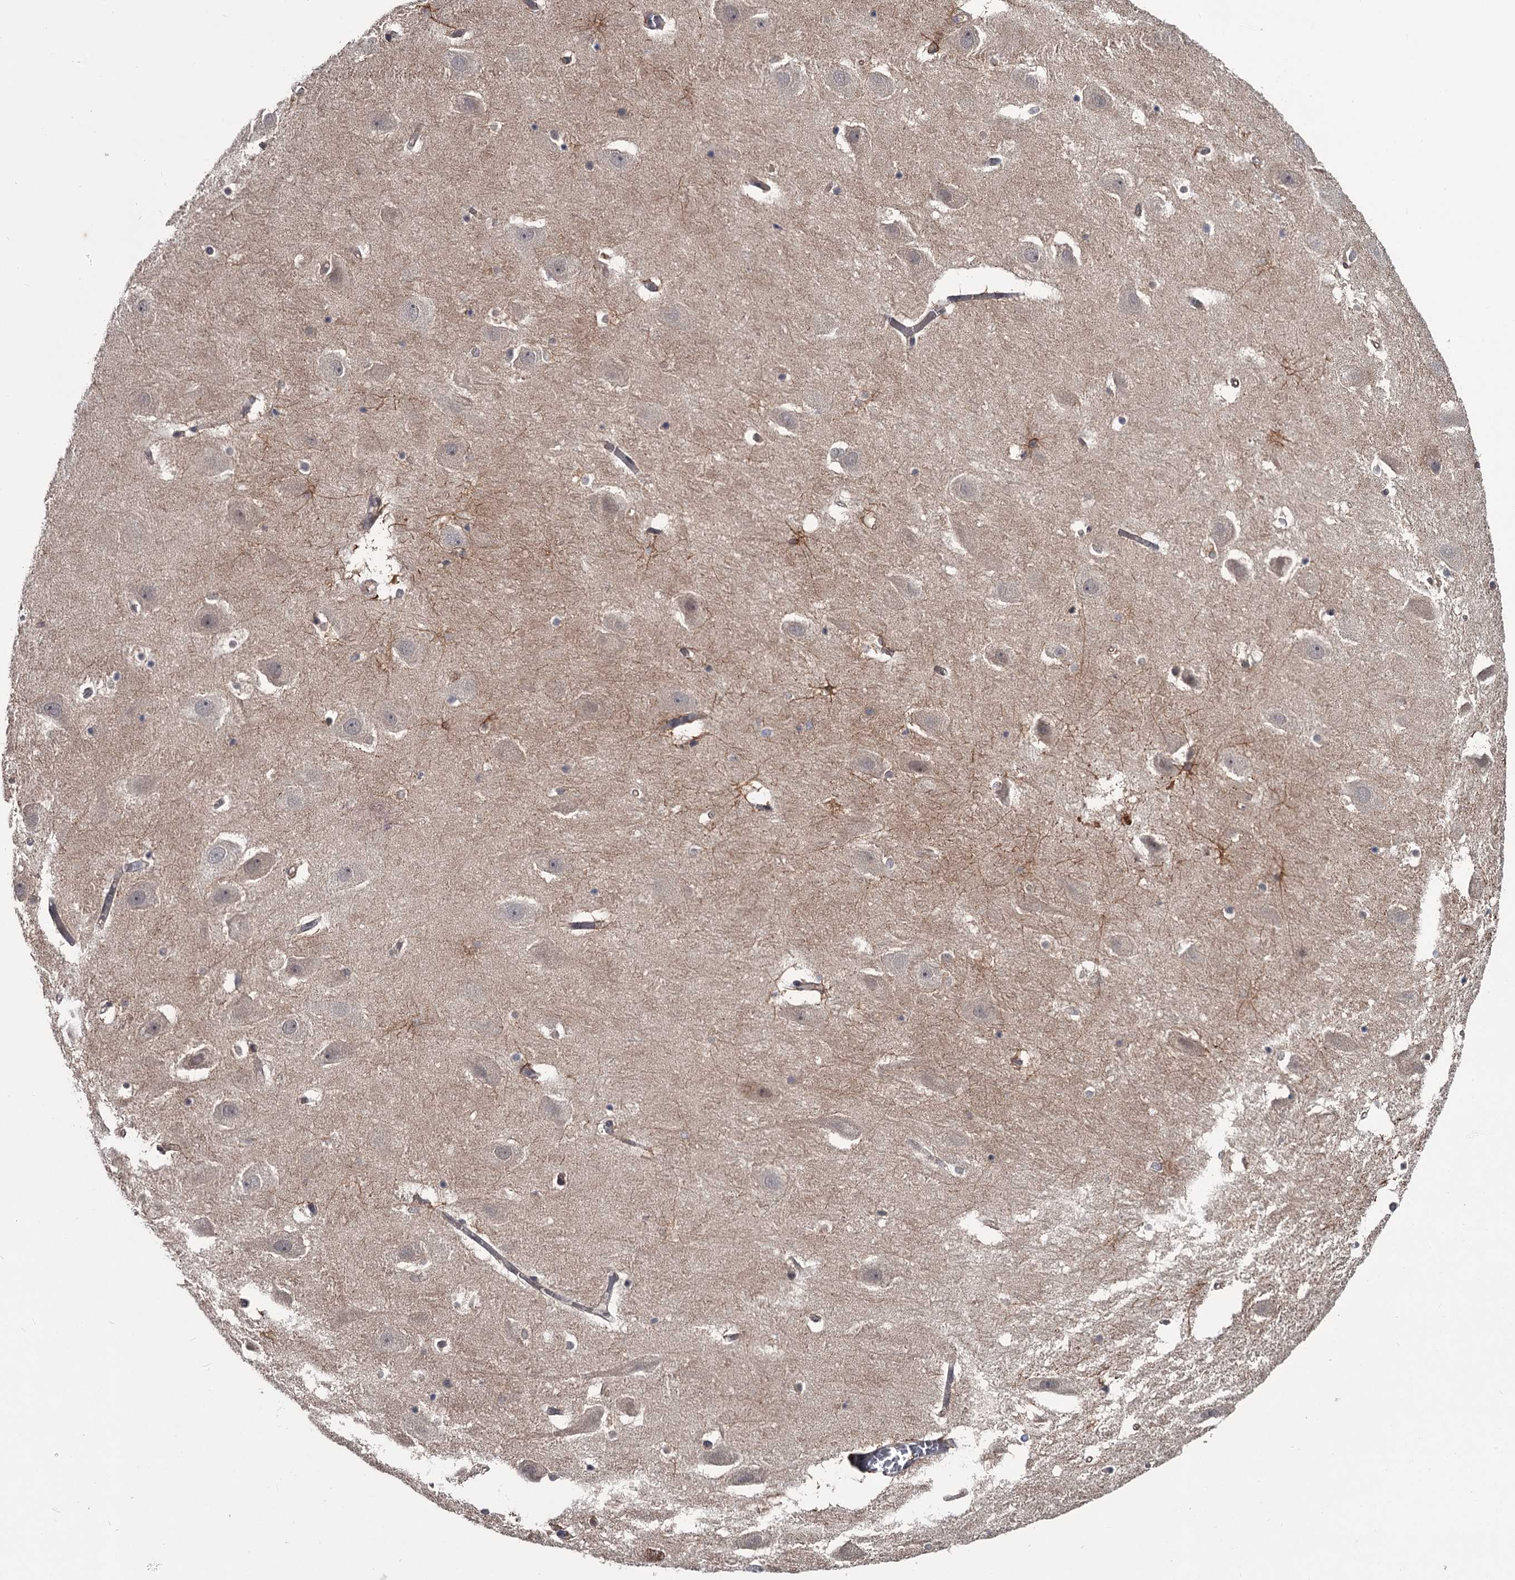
{"staining": {"intensity": "negative", "quantity": "none", "location": "none"}, "tissue": "hippocampus", "cell_type": "Glial cells", "image_type": "normal", "snomed": [{"axis": "morphology", "description": "Normal tissue, NOS"}, {"axis": "topography", "description": "Hippocampus"}], "caption": "A micrograph of human hippocampus is negative for staining in glial cells. (Brightfield microscopy of DAB (3,3'-diaminobenzidine) immunohistochemistry at high magnification).", "gene": "DAO", "patient": {"sex": "female", "age": 52}}